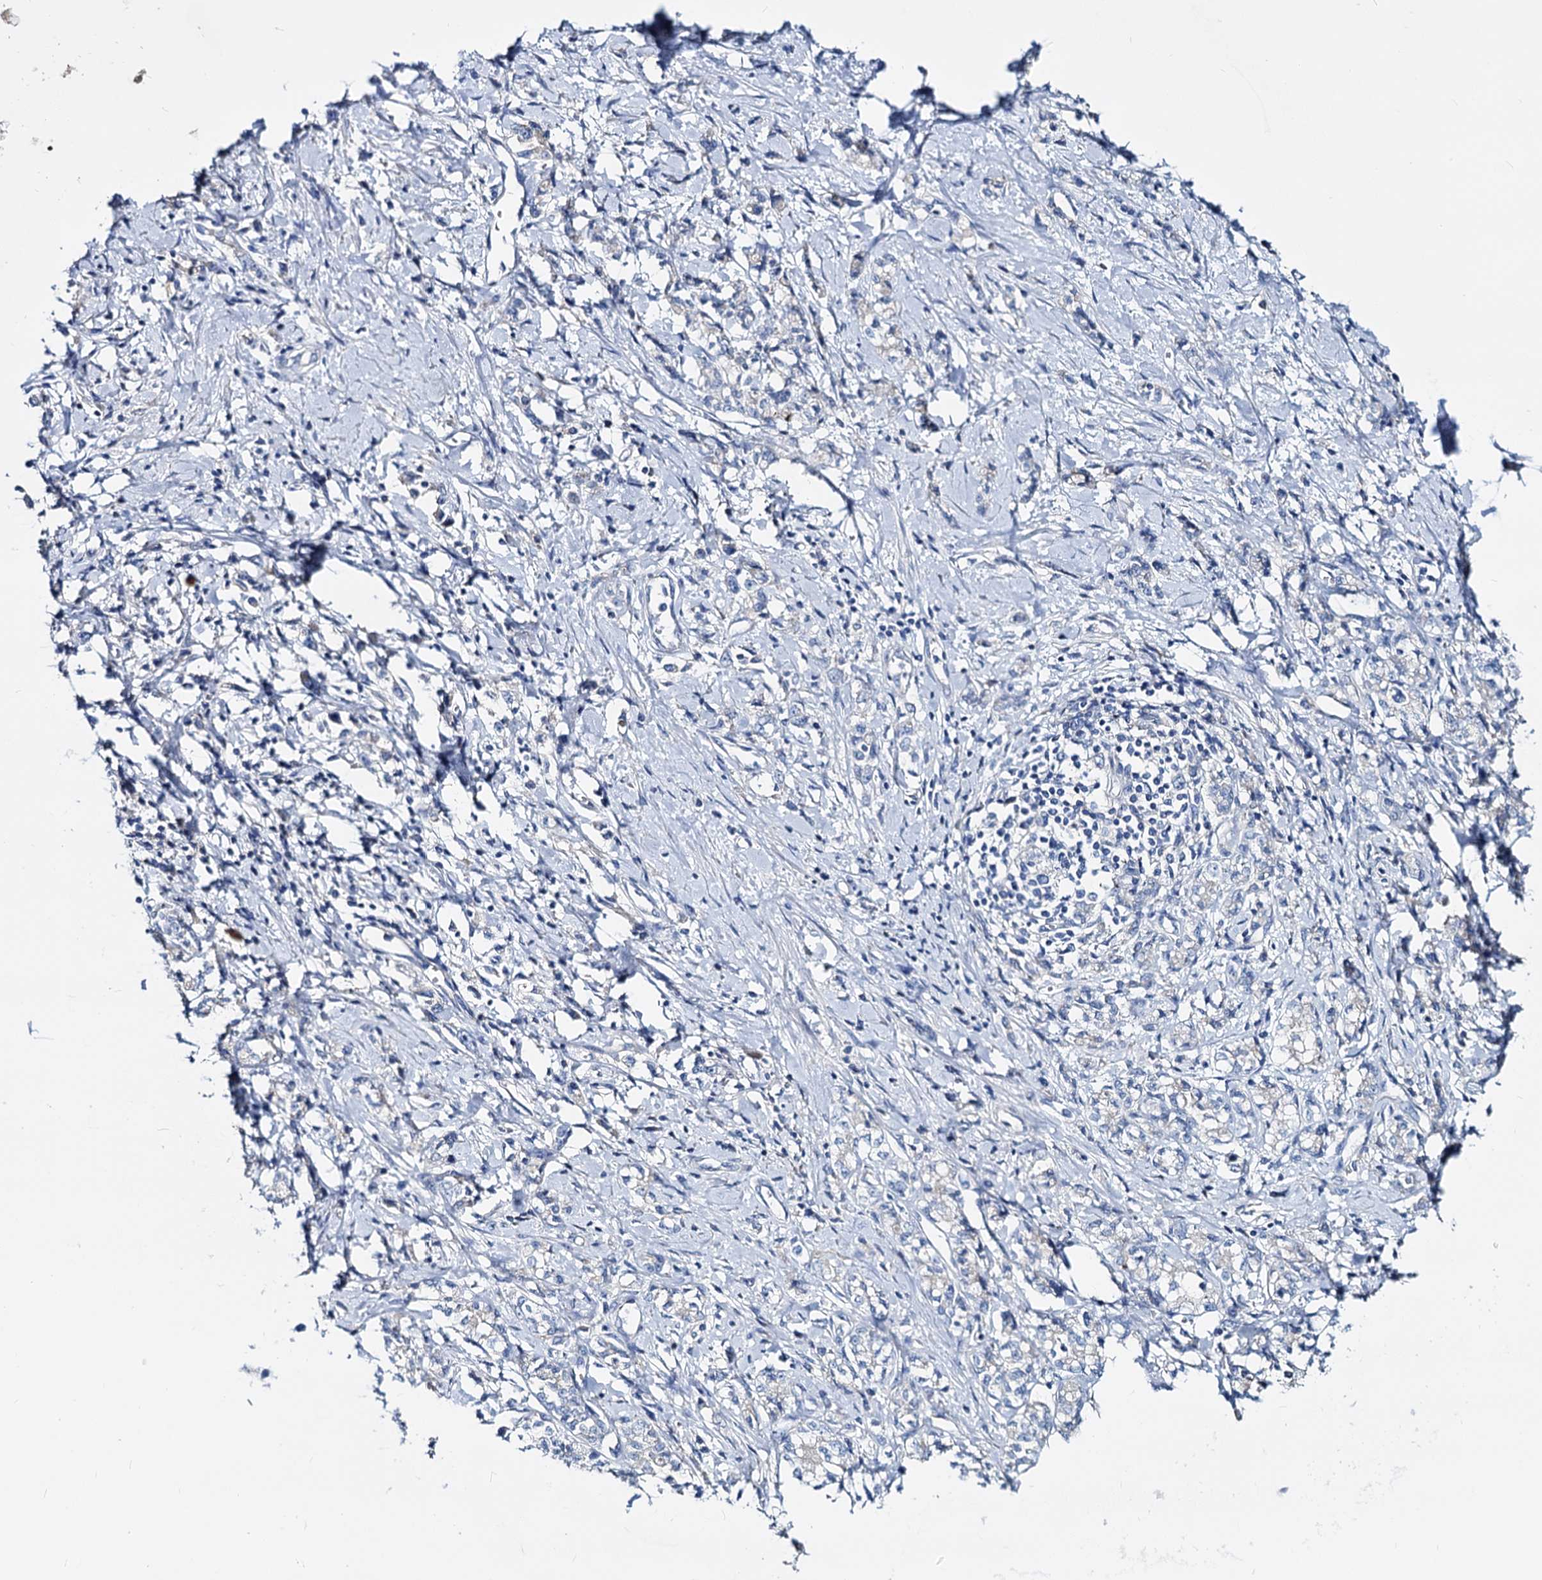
{"staining": {"intensity": "negative", "quantity": "none", "location": "none"}, "tissue": "stomach cancer", "cell_type": "Tumor cells", "image_type": "cancer", "snomed": [{"axis": "morphology", "description": "Adenocarcinoma, NOS"}, {"axis": "topography", "description": "Stomach"}], "caption": "There is no significant staining in tumor cells of stomach cancer (adenocarcinoma).", "gene": "DYDC2", "patient": {"sex": "female", "age": 76}}